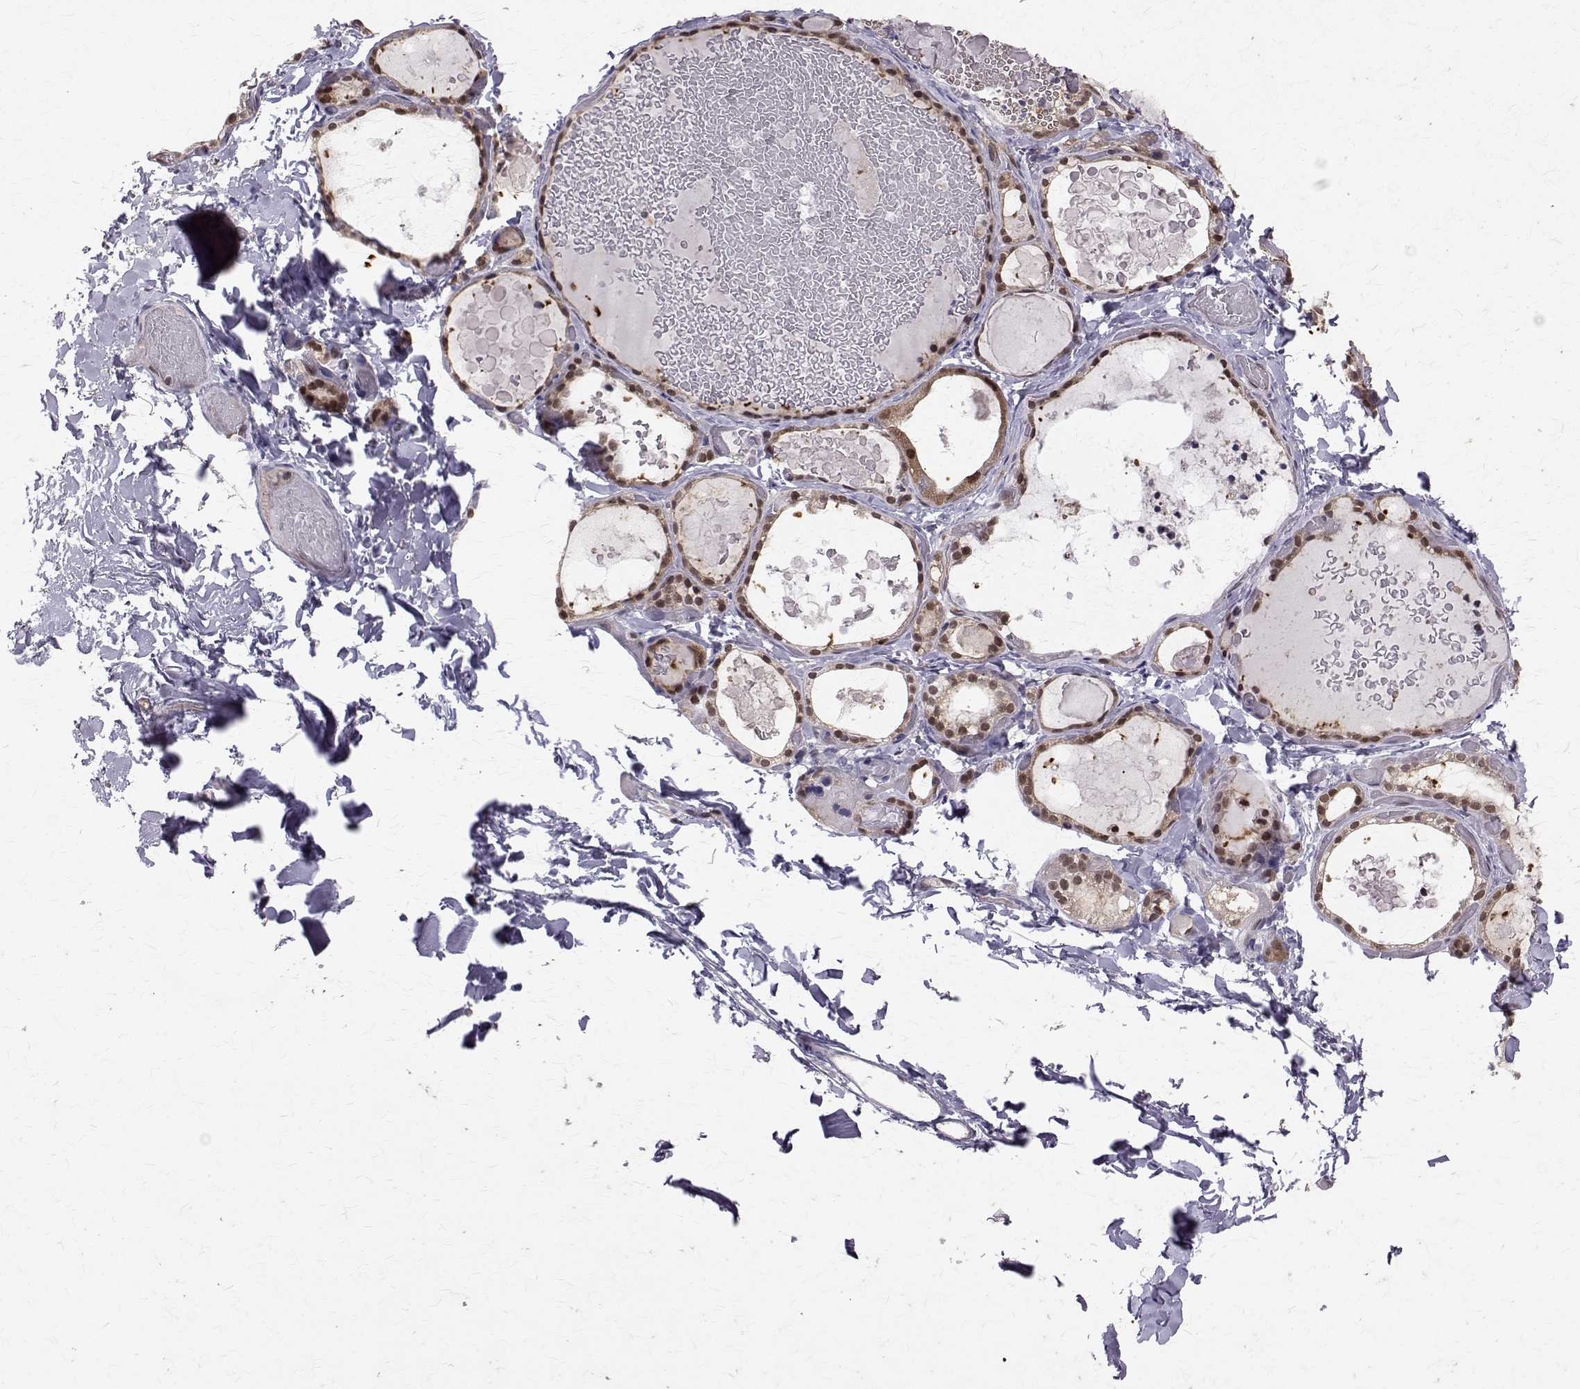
{"staining": {"intensity": "moderate", "quantity": ">75%", "location": "cytoplasmic/membranous,nuclear"}, "tissue": "thyroid gland", "cell_type": "Glandular cells", "image_type": "normal", "snomed": [{"axis": "morphology", "description": "Normal tissue, NOS"}, {"axis": "topography", "description": "Thyroid gland"}], "caption": "Human thyroid gland stained for a protein (brown) shows moderate cytoplasmic/membranous,nuclear positive positivity in approximately >75% of glandular cells.", "gene": "NIF3L1", "patient": {"sex": "female", "age": 56}}